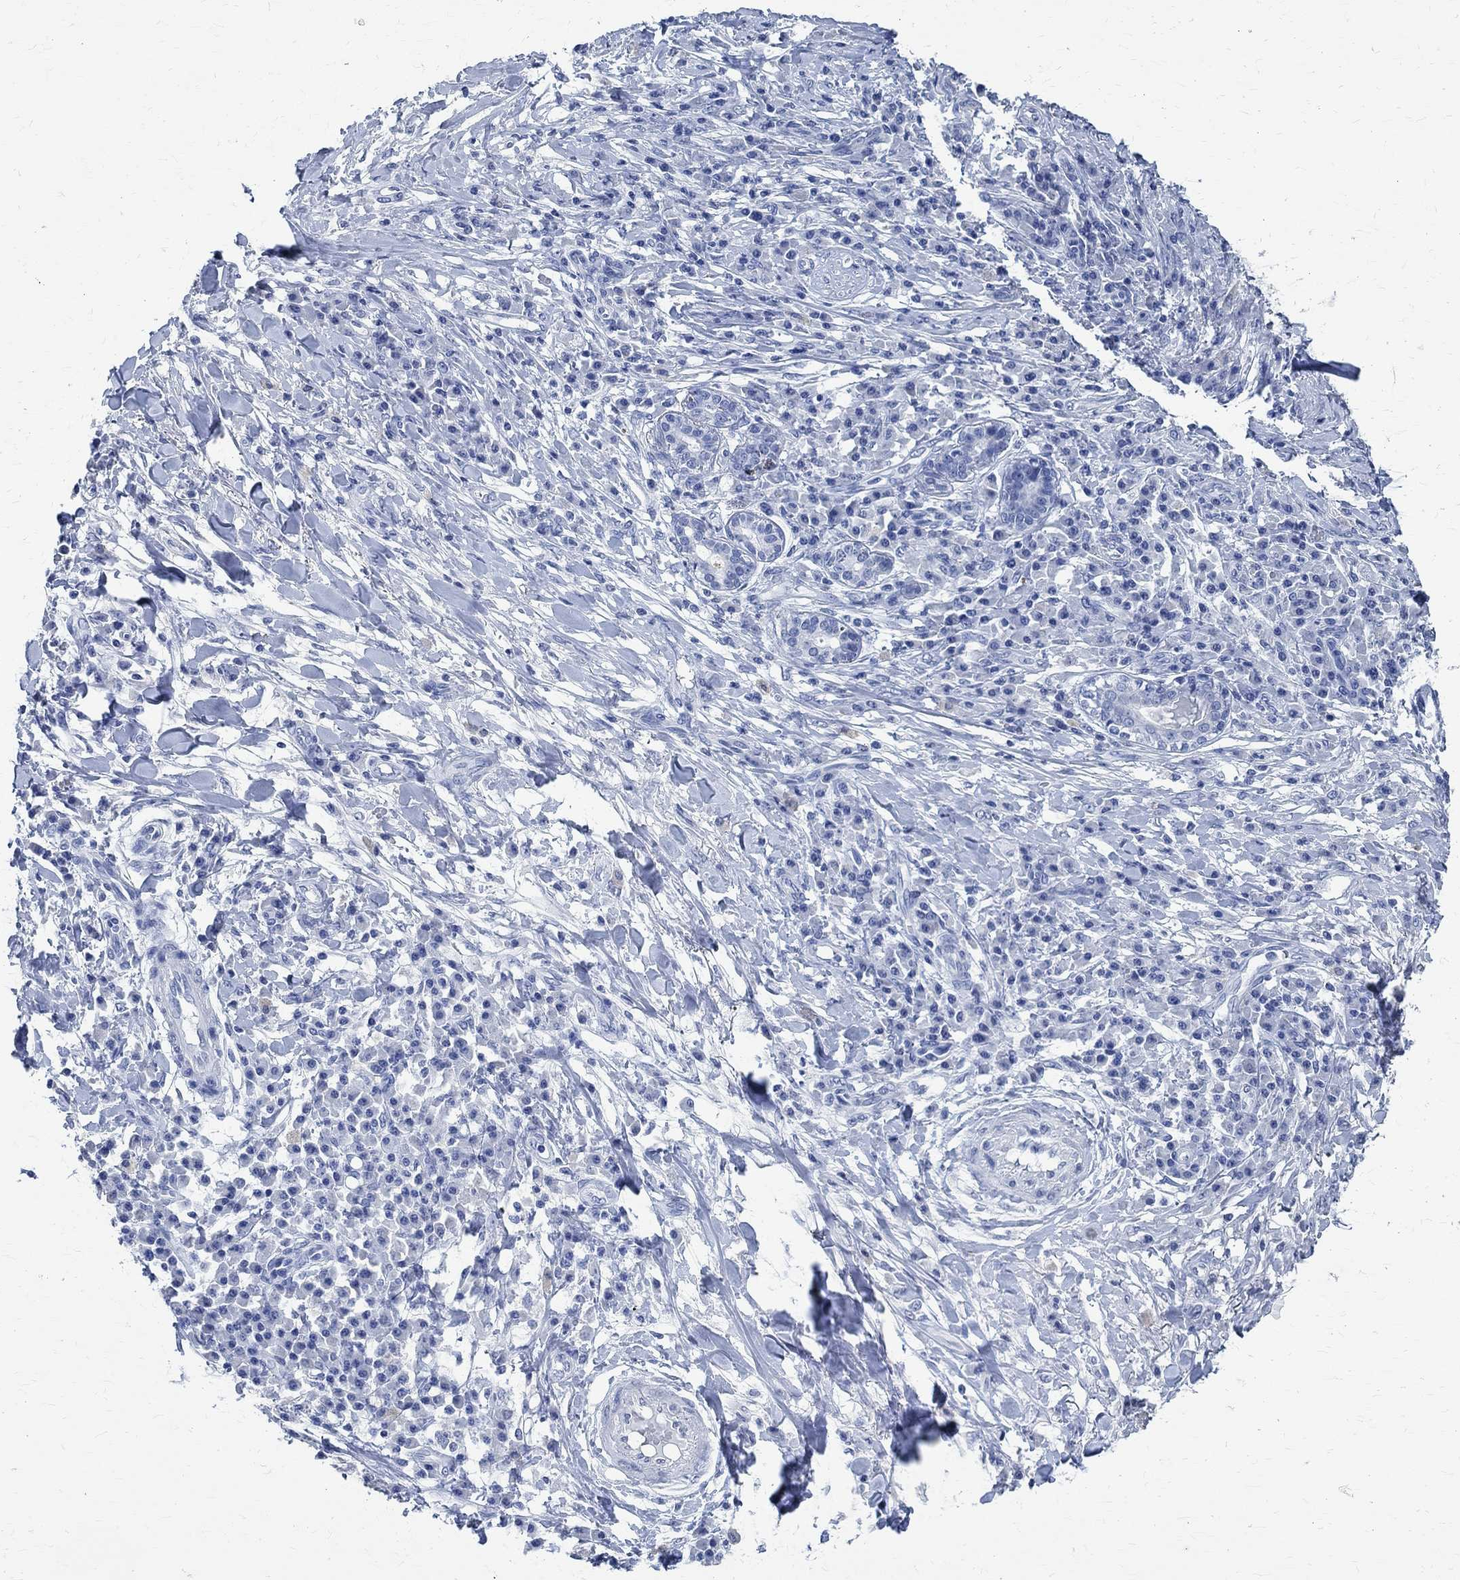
{"staining": {"intensity": "negative", "quantity": "none", "location": "none"}, "tissue": "skin cancer", "cell_type": "Tumor cells", "image_type": "cancer", "snomed": [{"axis": "morphology", "description": "Squamous cell carcinoma, NOS"}, {"axis": "topography", "description": "Skin"}], "caption": "A micrograph of skin cancer (squamous cell carcinoma) stained for a protein displays no brown staining in tumor cells.", "gene": "TMEM221", "patient": {"sex": "male", "age": 92}}